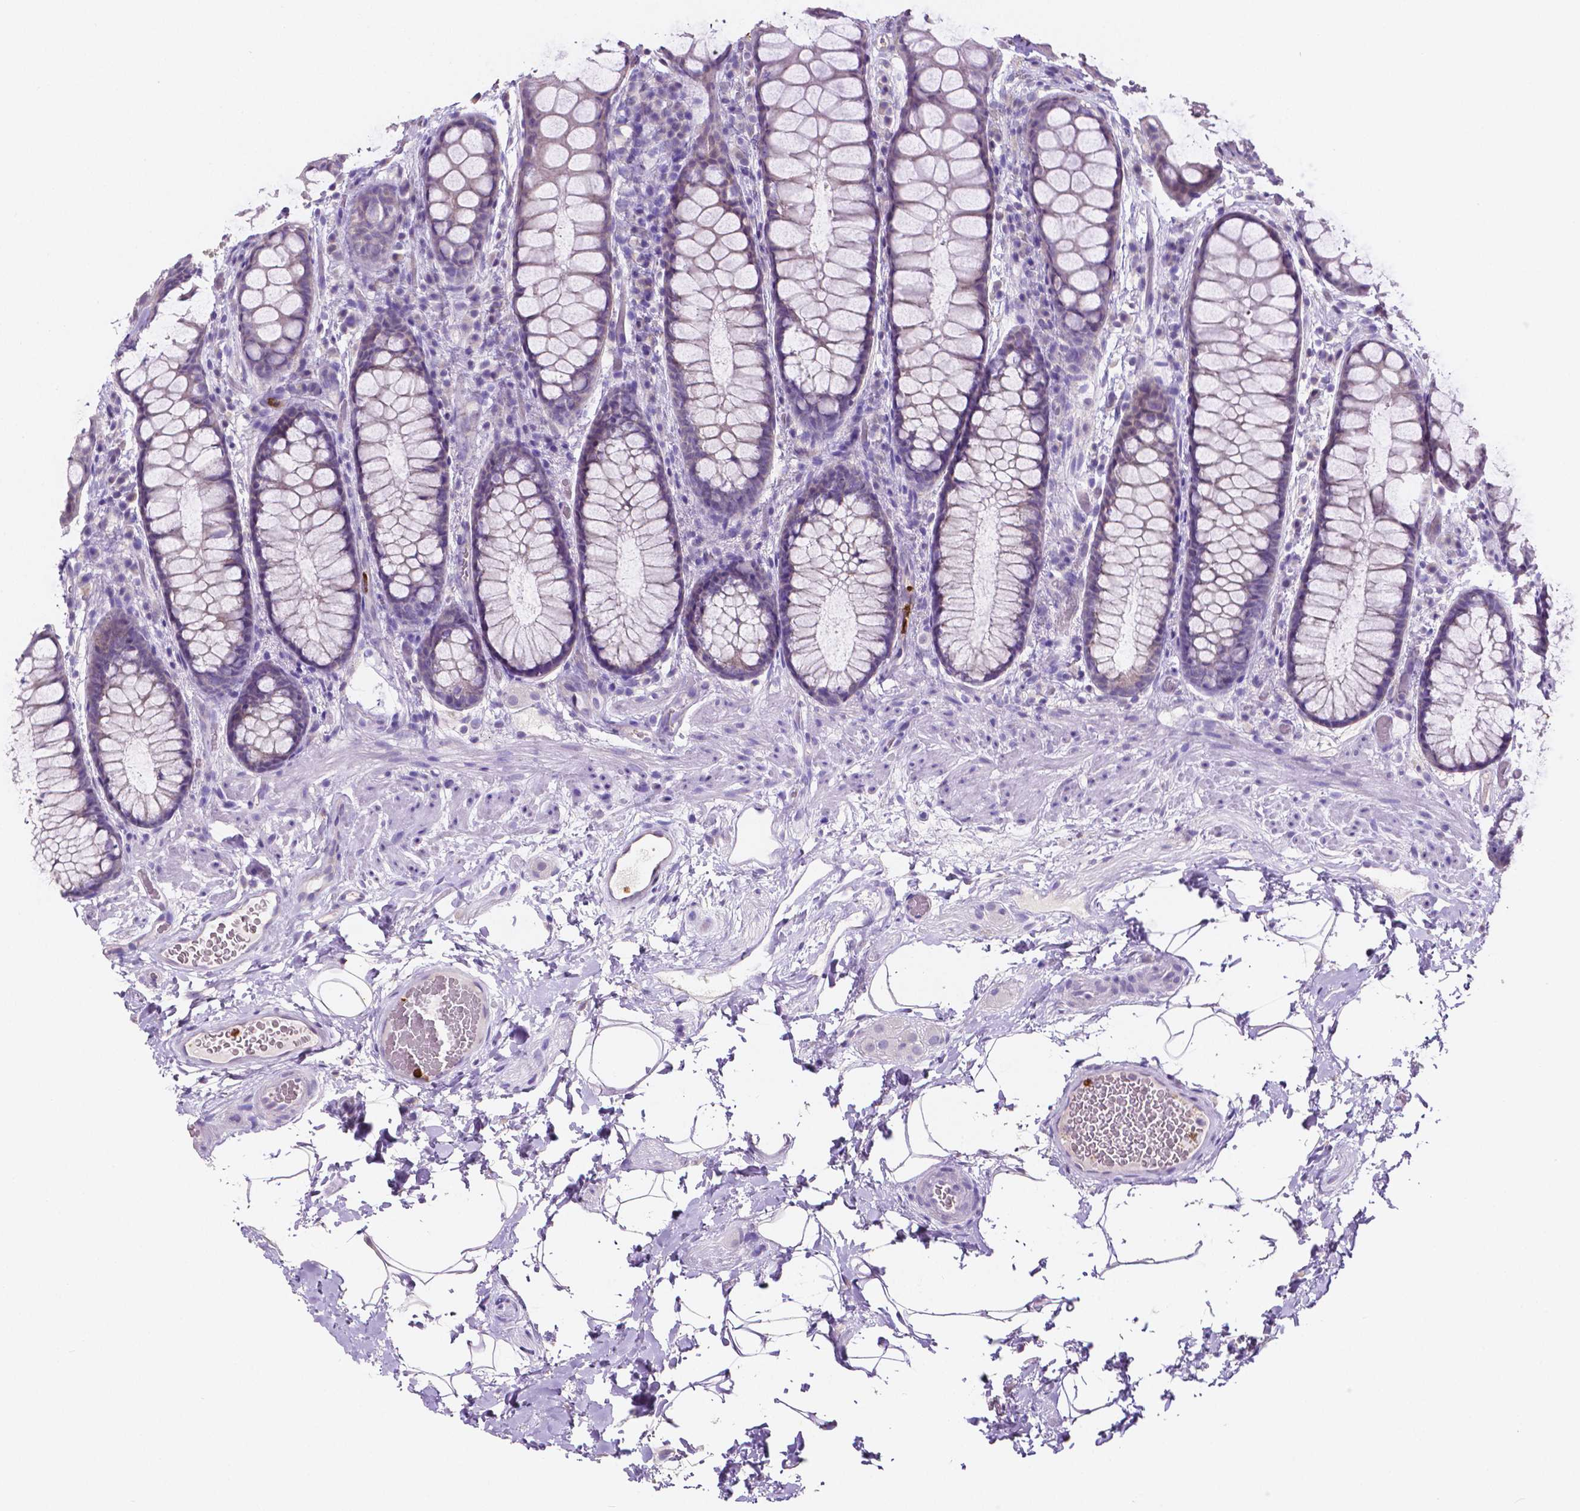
{"staining": {"intensity": "negative", "quantity": "none", "location": "none"}, "tissue": "rectum", "cell_type": "Glandular cells", "image_type": "normal", "snomed": [{"axis": "morphology", "description": "Normal tissue, NOS"}, {"axis": "topography", "description": "Rectum"}], "caption": "Human rectum stained for a protein using immunohistochemistry exhibits no positivity in glandular cells.", "gene": "MMP9", "patient": {"sex": "female", "age": 62}}